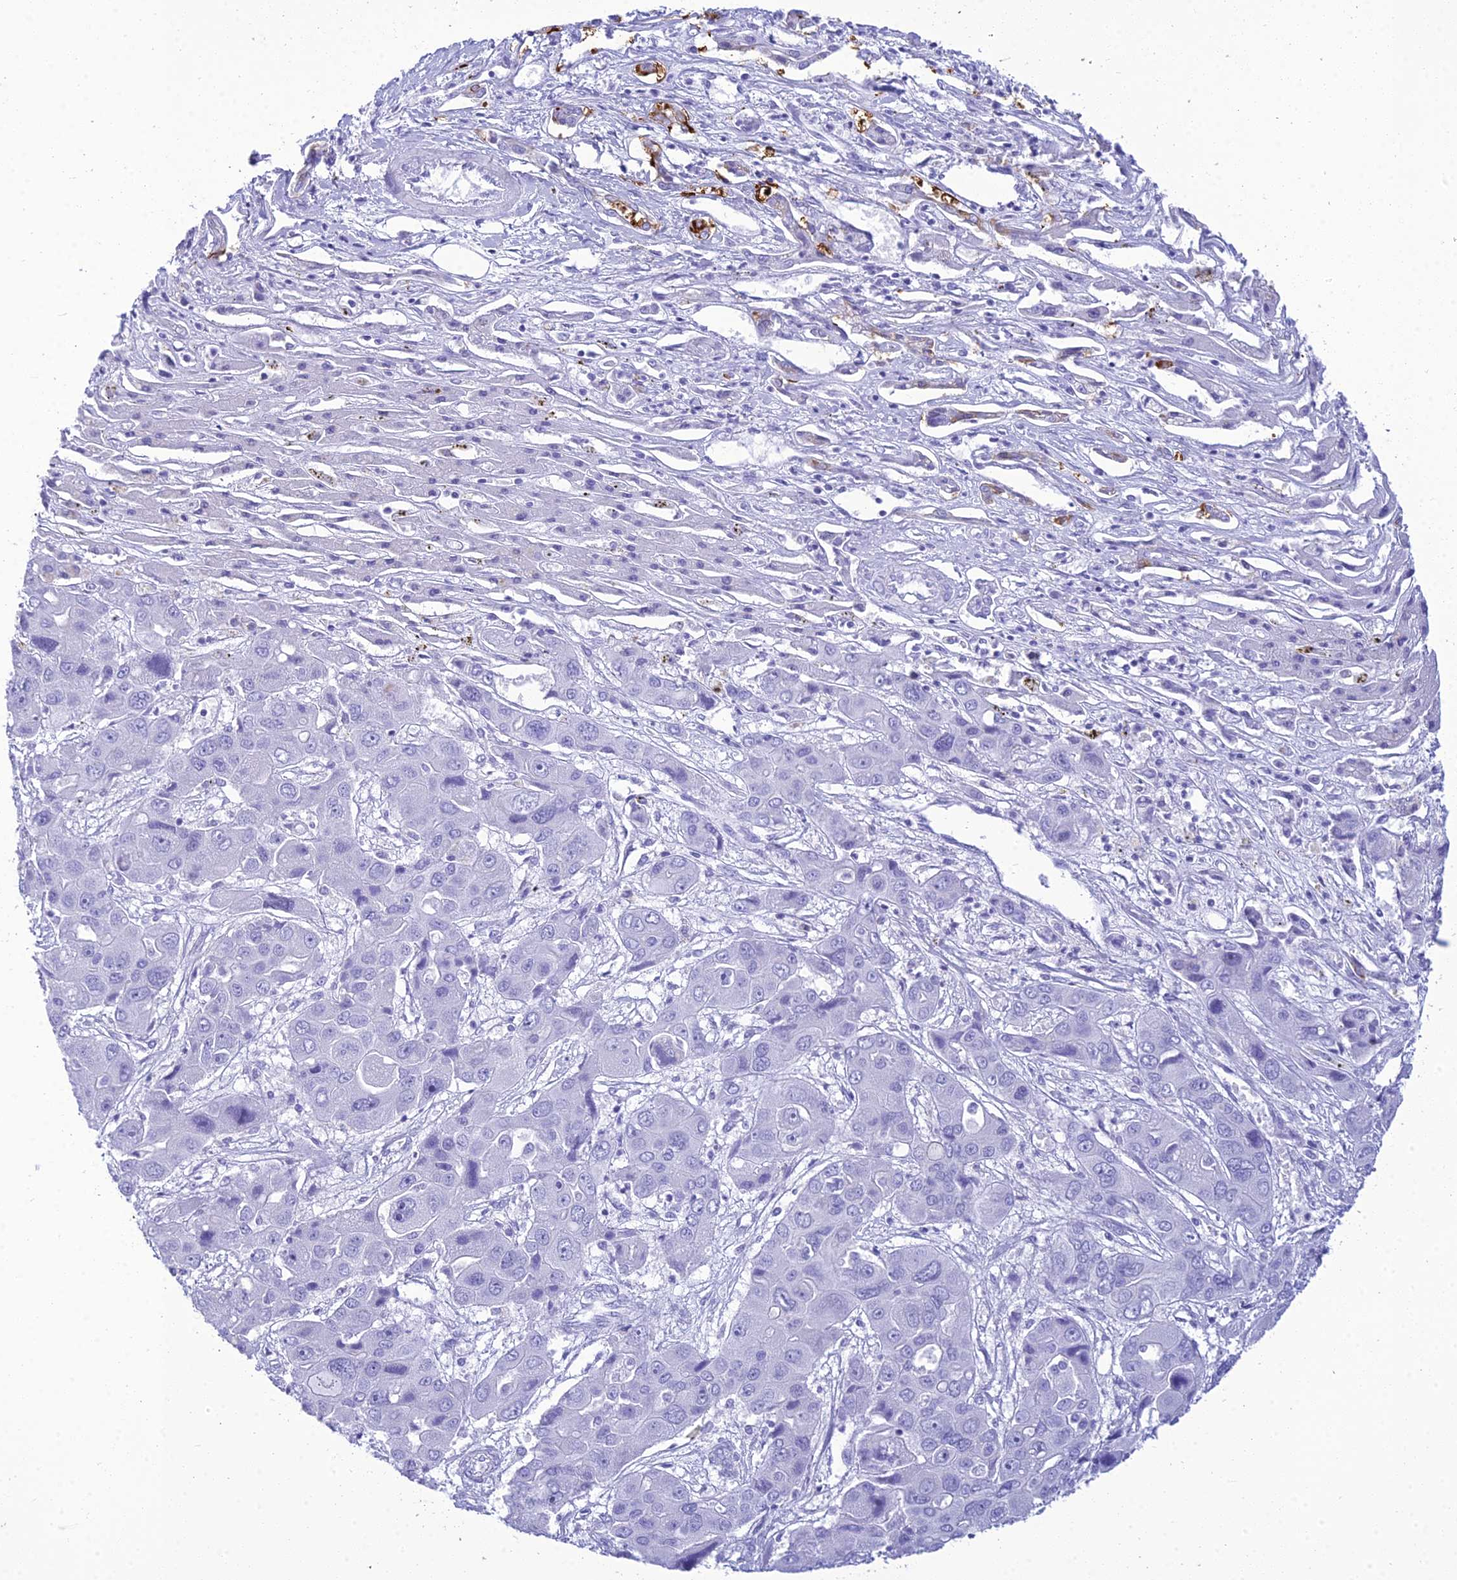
{"staining": {"intensity": "negative", "quantity": "none", "location": "none"}, "tissue": "liver cancer", "cell_type": "Tumor cells", "image_type": "cancer", "snomed": [{"axis": "morphology", "description": "Cholangiocarcinoma"}, {"axis": "topography", "description": "Liver"}], "caption": "This histopathology image is of liver cancer stained with immunohistochemistry (IHC) to label a protein in brown with the nuclei are counter-stained blue. There is no staining in tumor cells.", "gene": "ZNF442", "patient": {"sex": "male", "age": 67}}